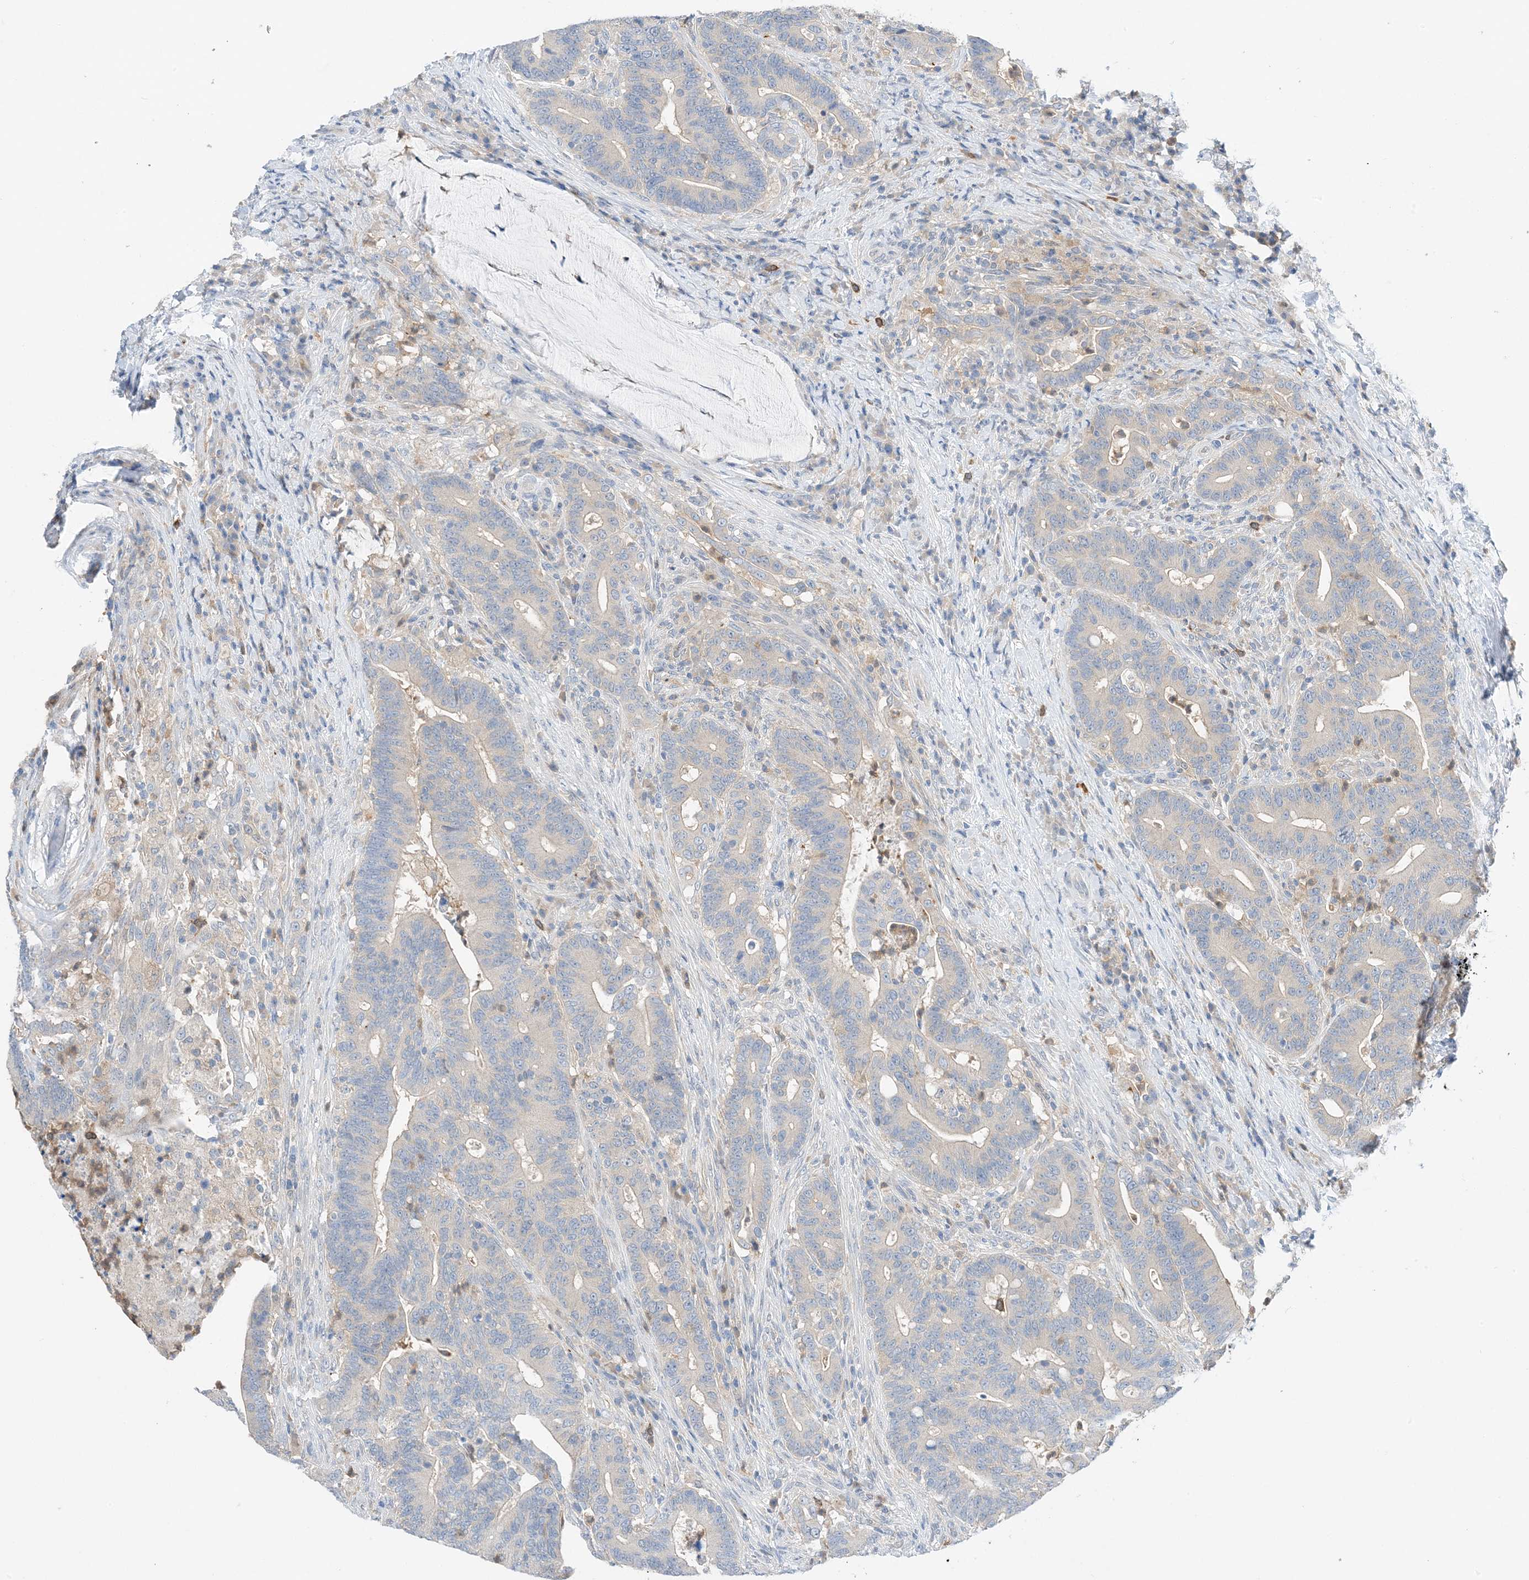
{"staining": {"intensity": "negative", "quantity": "none", "location": "none"}, "tissue": "colorectal cancer", "cell_type": "Tumor cells", "image_type": "cancer", "snomed": [{"axis": "morphology", "description": "Adenocarcinoma, NOS"}, {"axis": "topography", "description": "Colon"}], "caption": "Image shows no significant protein expression in tumor cells of colorectal adenocarcinoma.", "gene": "KIFBP", "patient": {"sex": "female", "age": 66}}